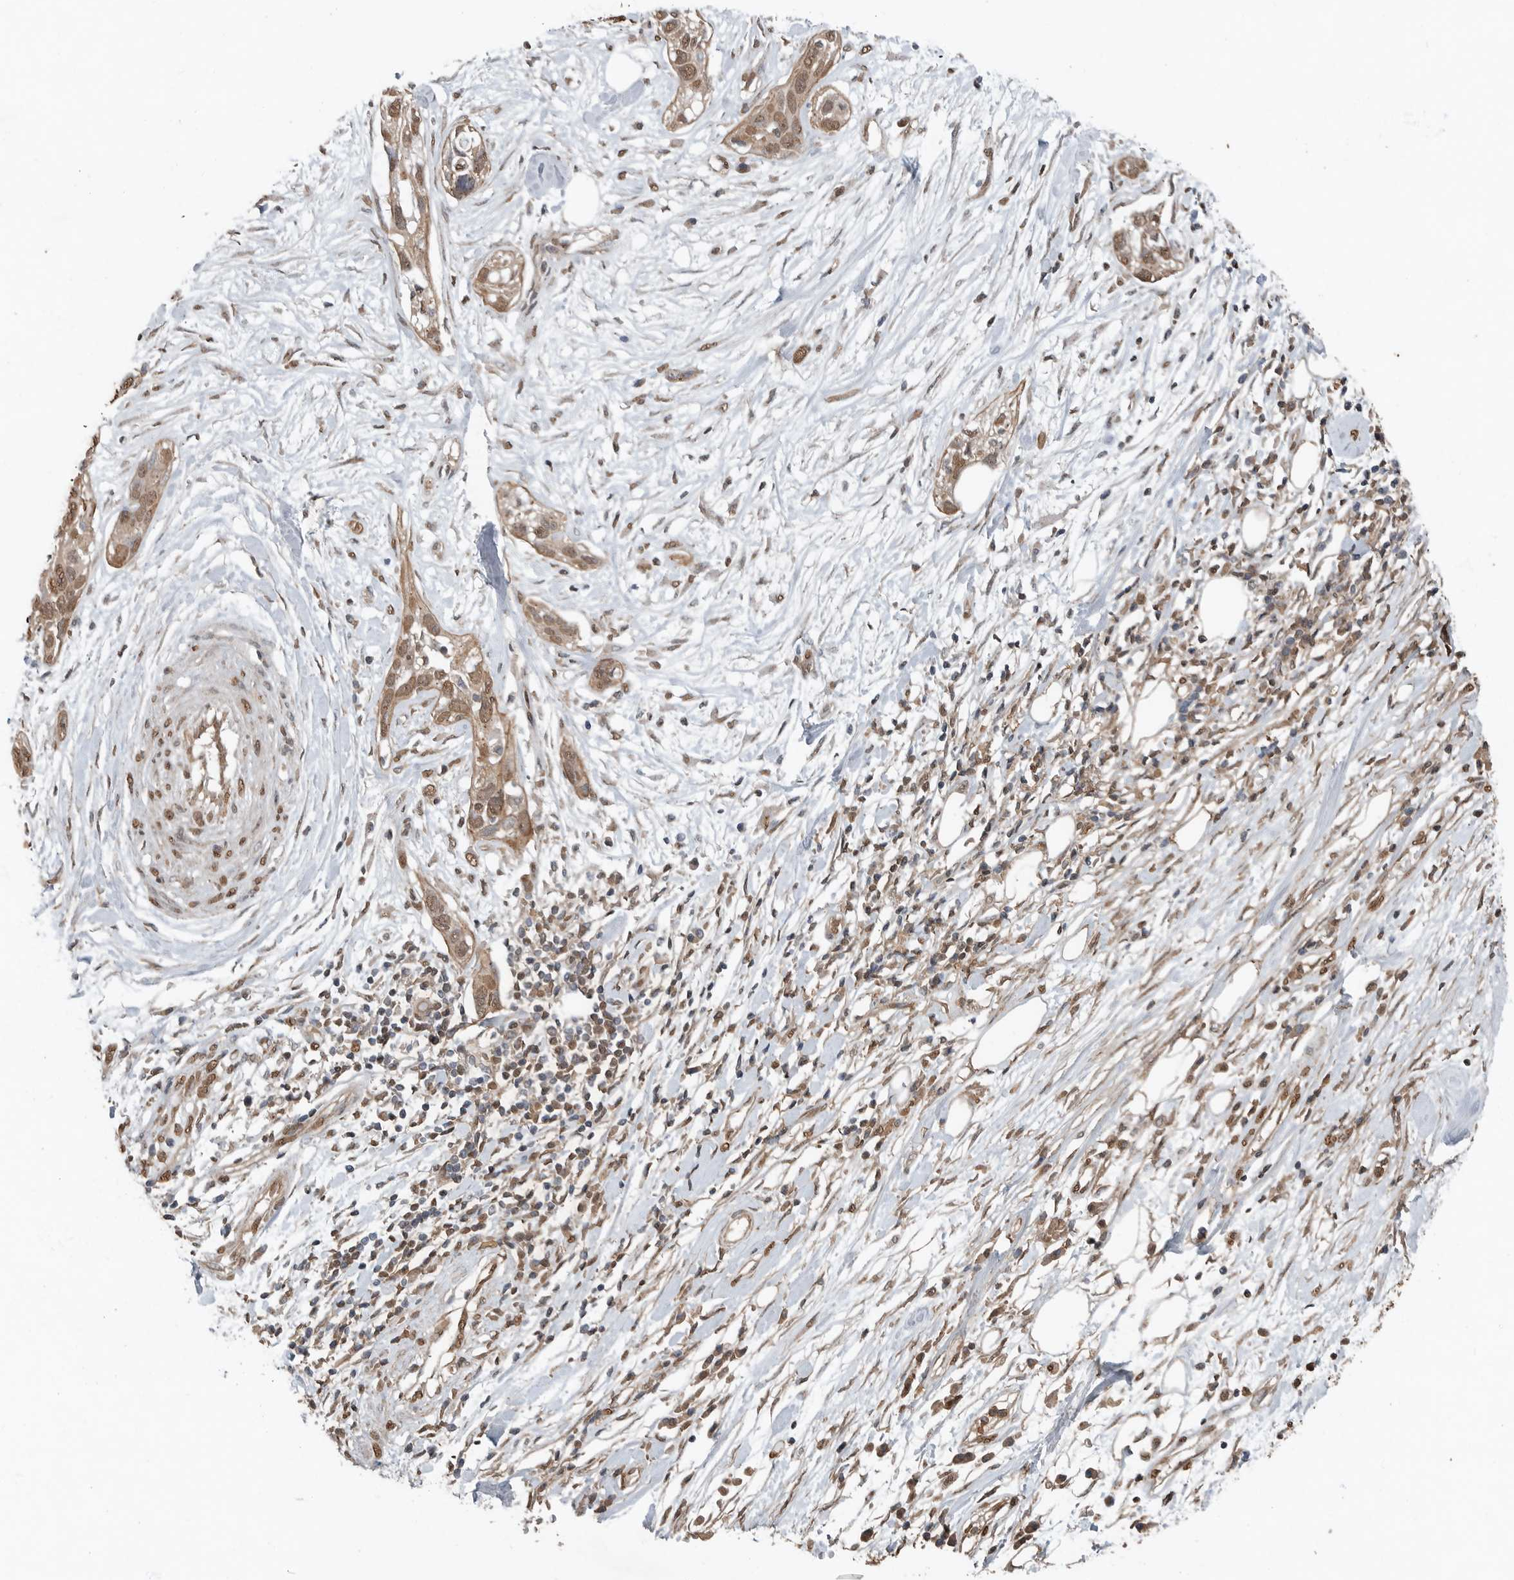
{"staining": {"intensity": "moderate", "quantity": ">75%", "location": "cytoplasmic/membranous,nuclear"}, "tissue": "pancreatic cancer", "cell_type": "Tumor cells", "image_type": "cancer", "snomed": [{"axis": "morphology", "description": "Adenocarcinoma, NOS"}, {"axis": "topography", "description": "Pancreas"}], "caption": "Moderate cytoplasmic/membranous and nuclear protein expression is seen in approximately >75% of tumor cells in pancreatic cancer. The staining is performed using DAB (3,3'-diaminobenzidine) brown chromogen to label protein expression. The nuclei are counter-stained blue using hematoxylin.", "gene": "BLZF1", "patient": {"sex": "female", "age": 60}}